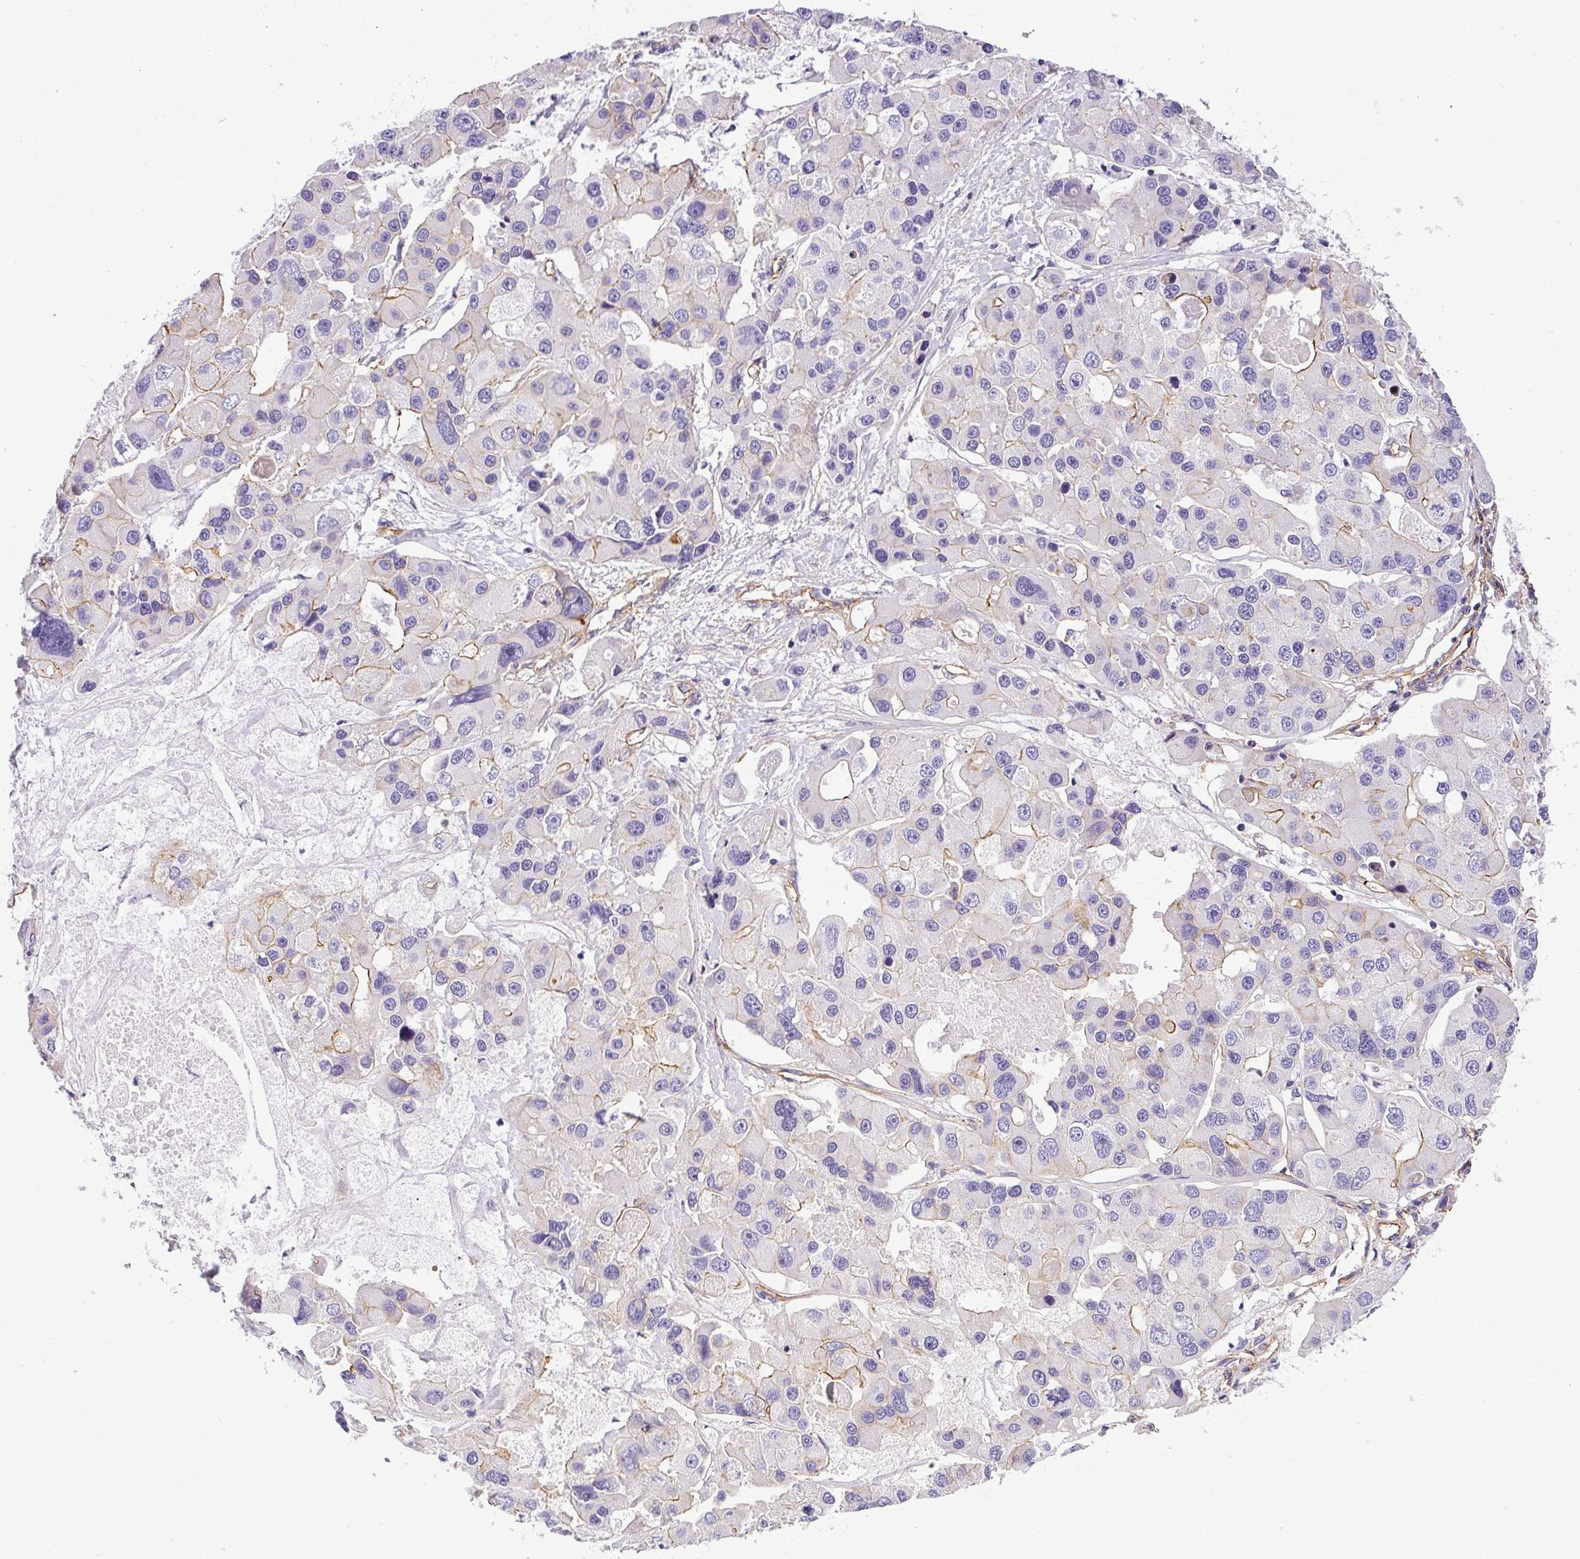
{"staining": {"intensity": "negative", "quantity": "none", "location": "none"}, "tissue": "lung cancer", "cell_type": "Tumor cells", "image_type": "cancer", "snomed": [{"axis": "morphology", "description": "Adenocarcinoma, NOS"}, {"axis": "topography", "description": "Lung"}], "caption": "Tumor cells show no significant staining in lung cancer.", "gene": "OR11H4", "patient": {"sex": "female", "age": 54}}